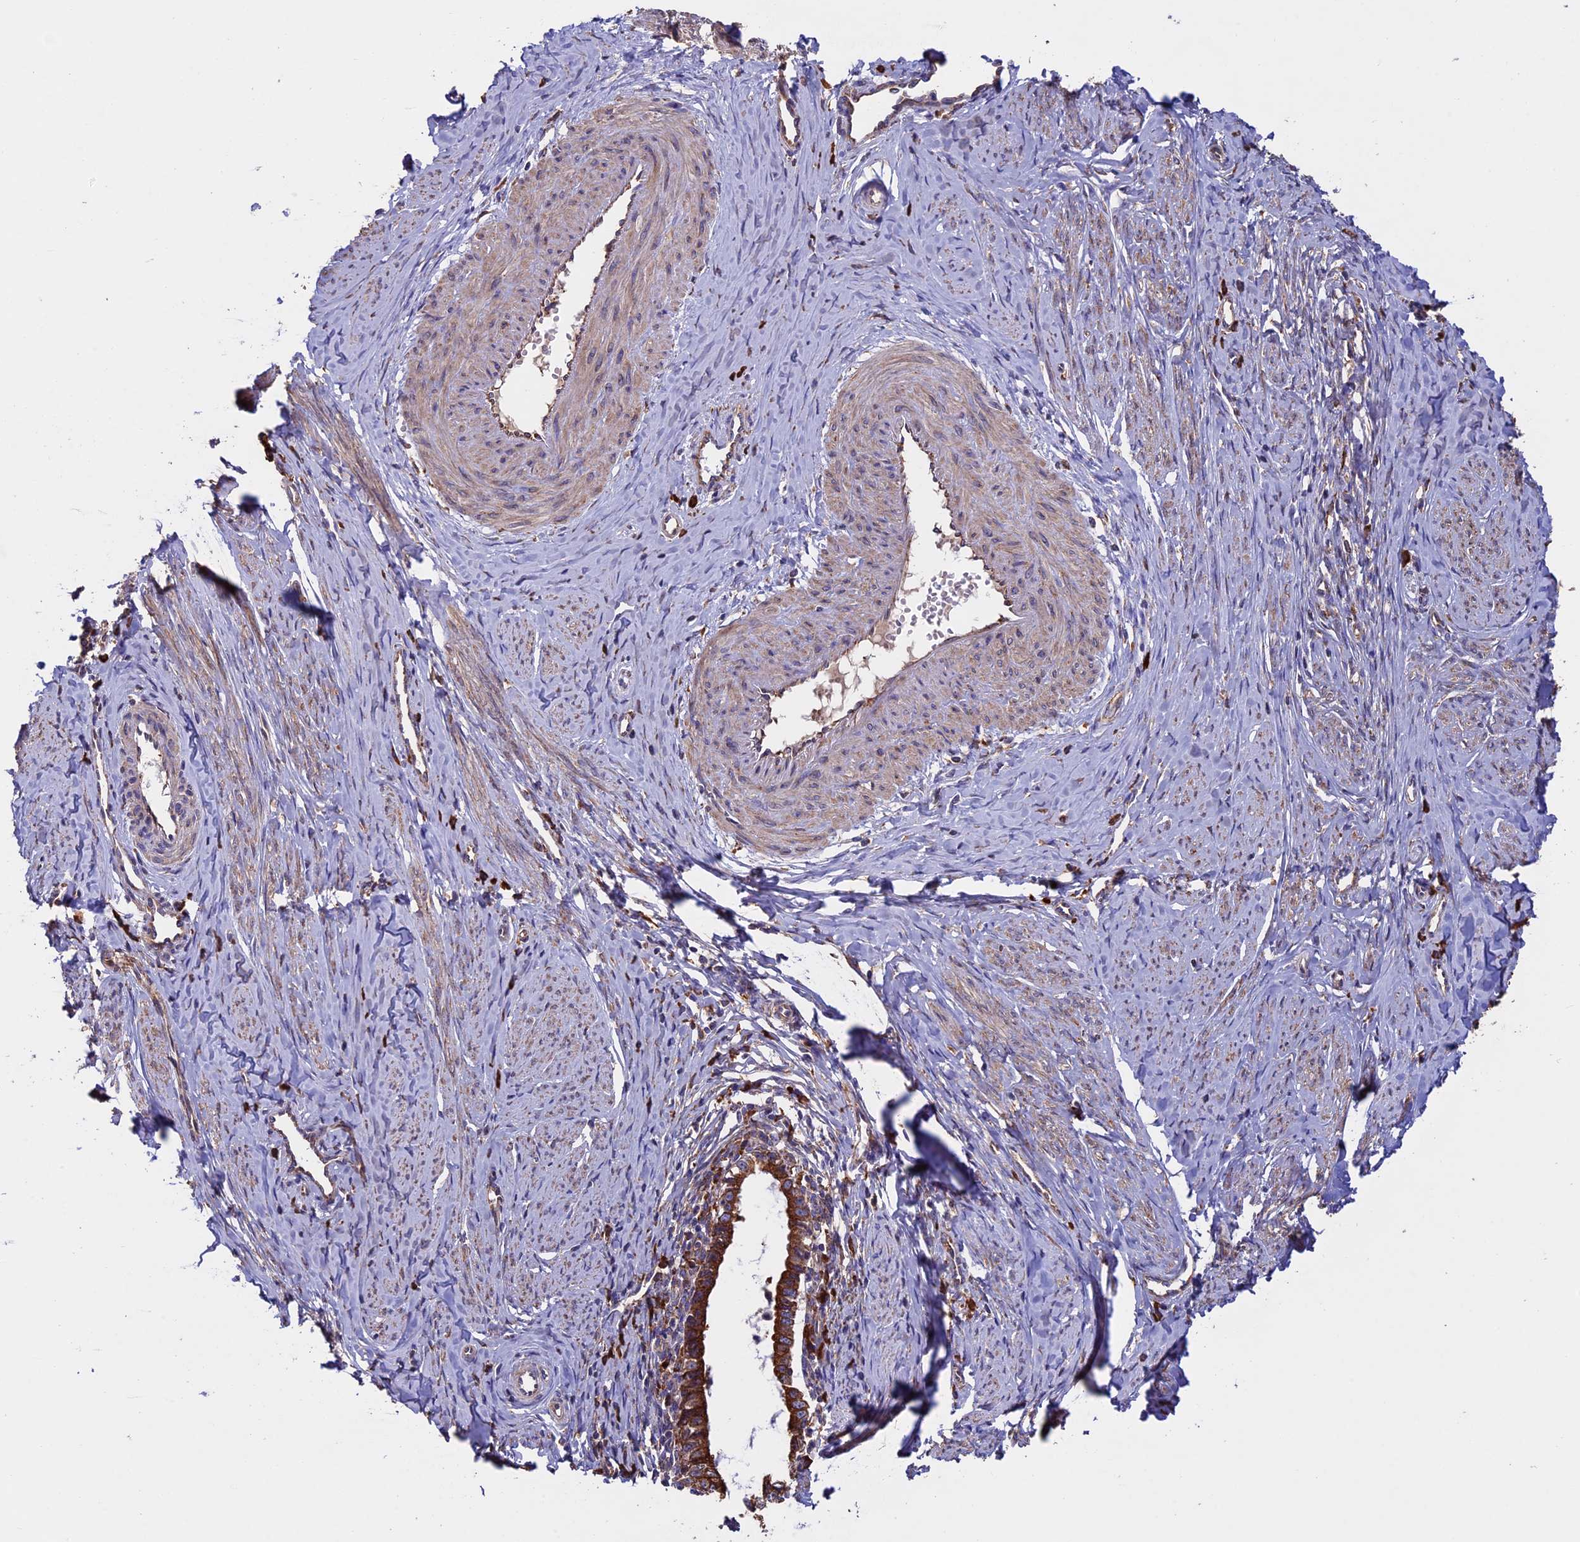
{"staining": {"intensity": "strong", "quantity": ">75%", "location": "cytoplasmic/membranous"}, "tissue": "cervical cancer", "cell_type": "Tumor cells", "image_type": "cancer", "snomed": [{"axis": "morphology", "description": "Adenocarcinoma, NOS"}, {"axis": "topography", "description": "Cervix"}], "caption": "Cervical cancer tissue reveals strong cytoplasmic/membranous positivity in about >75% of tumor cells, visualized by immunohistochemistry. (DAB IHC with brightfield microscopy, high magnification).", "gene": "BTBD3", "patient": {"sex": "female", "age": 36}}